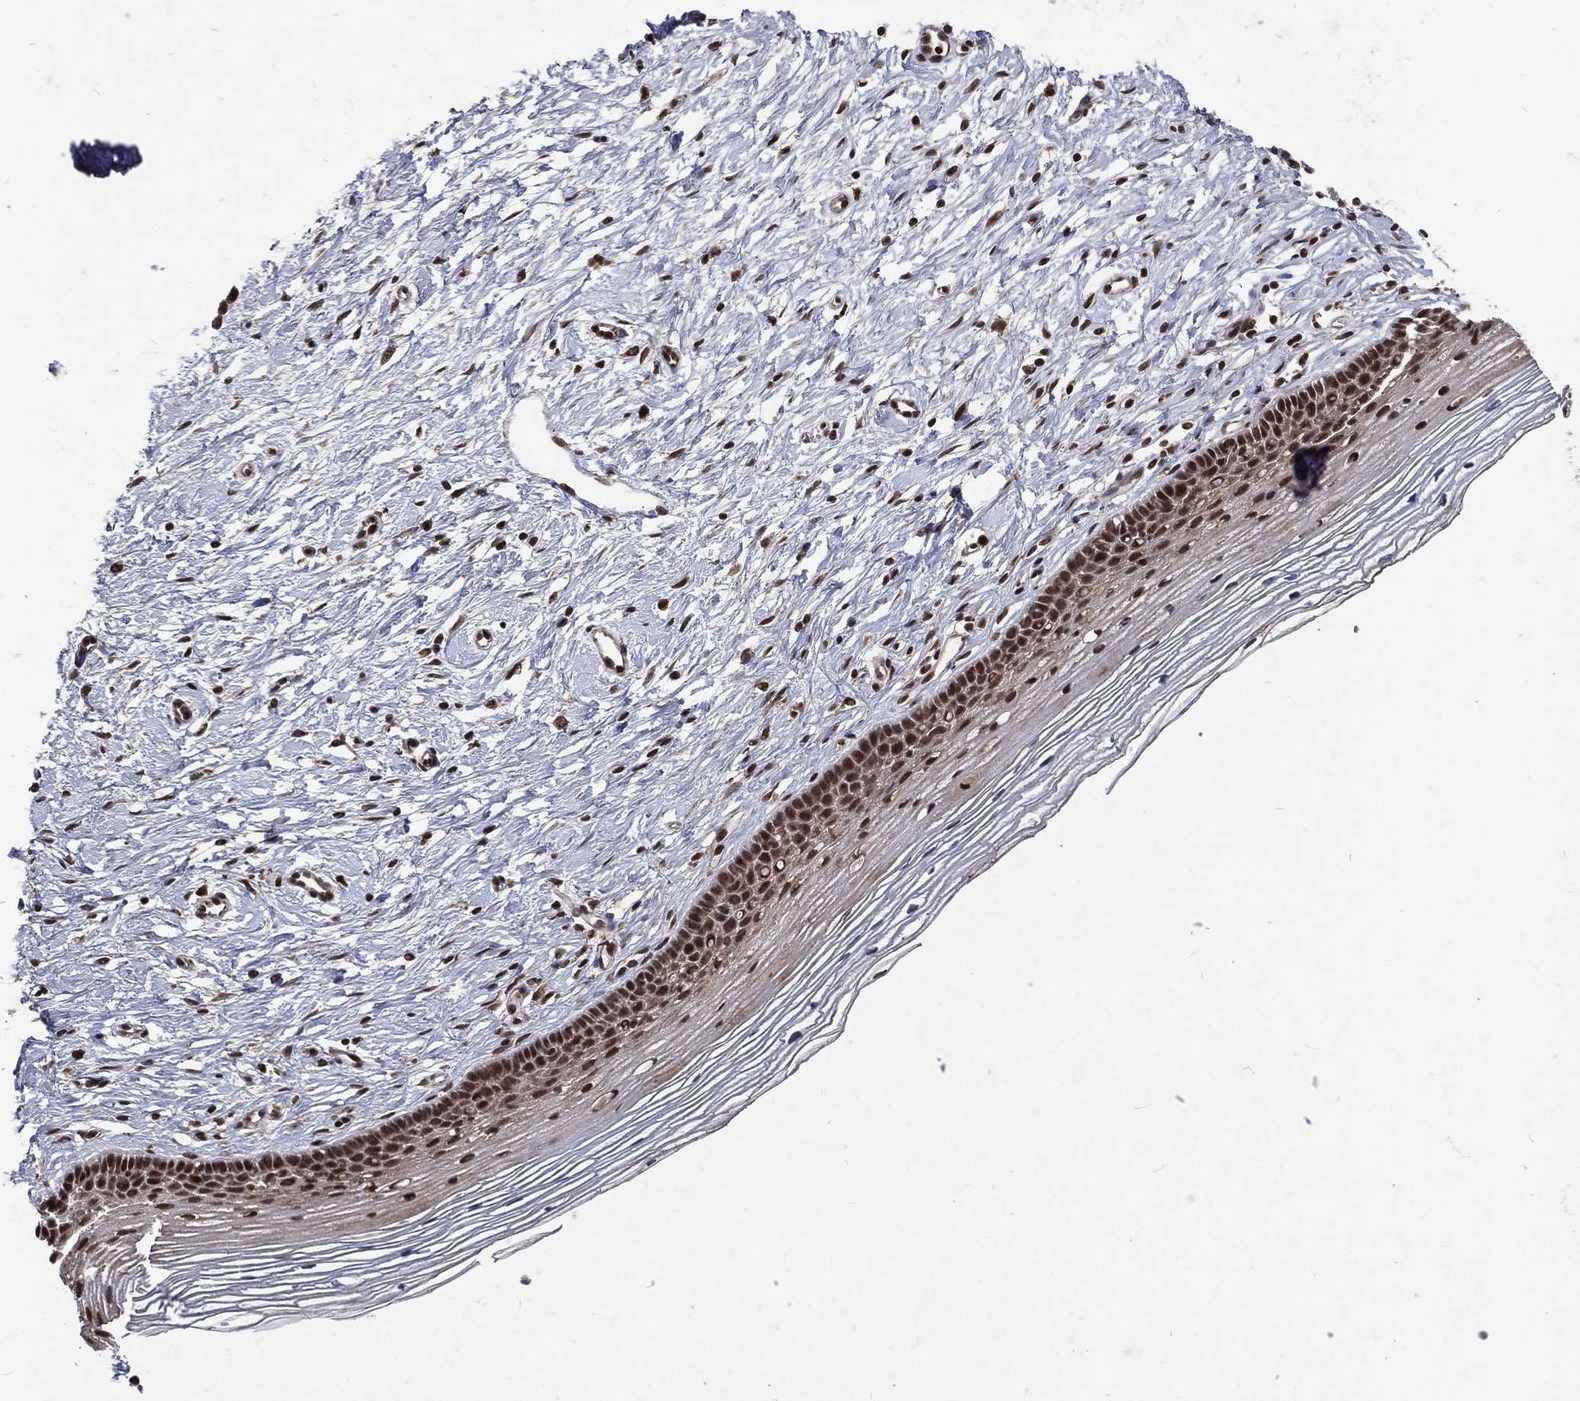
{"staining": {"intensity": "moderate", "quantity": "25%-75%", "location": "nuclear"}, "tissue": "cervix", "cell_type": "Glandular cells", "image_type": "normal", "snomed": [{"axis": "morphology", "description": "Normal tissue, NOS"}, {"axis": "topography", "description": "Cervix"}], "caption": "A high-resolution micrograph shows immunohistochemistry (IHC) staining of normal cervix, which displays moderate nuclear positivity in about 25%-75% of glandular cells.", "gene": "DMAP1", "patient": {"sex": "female", "age": 39}}